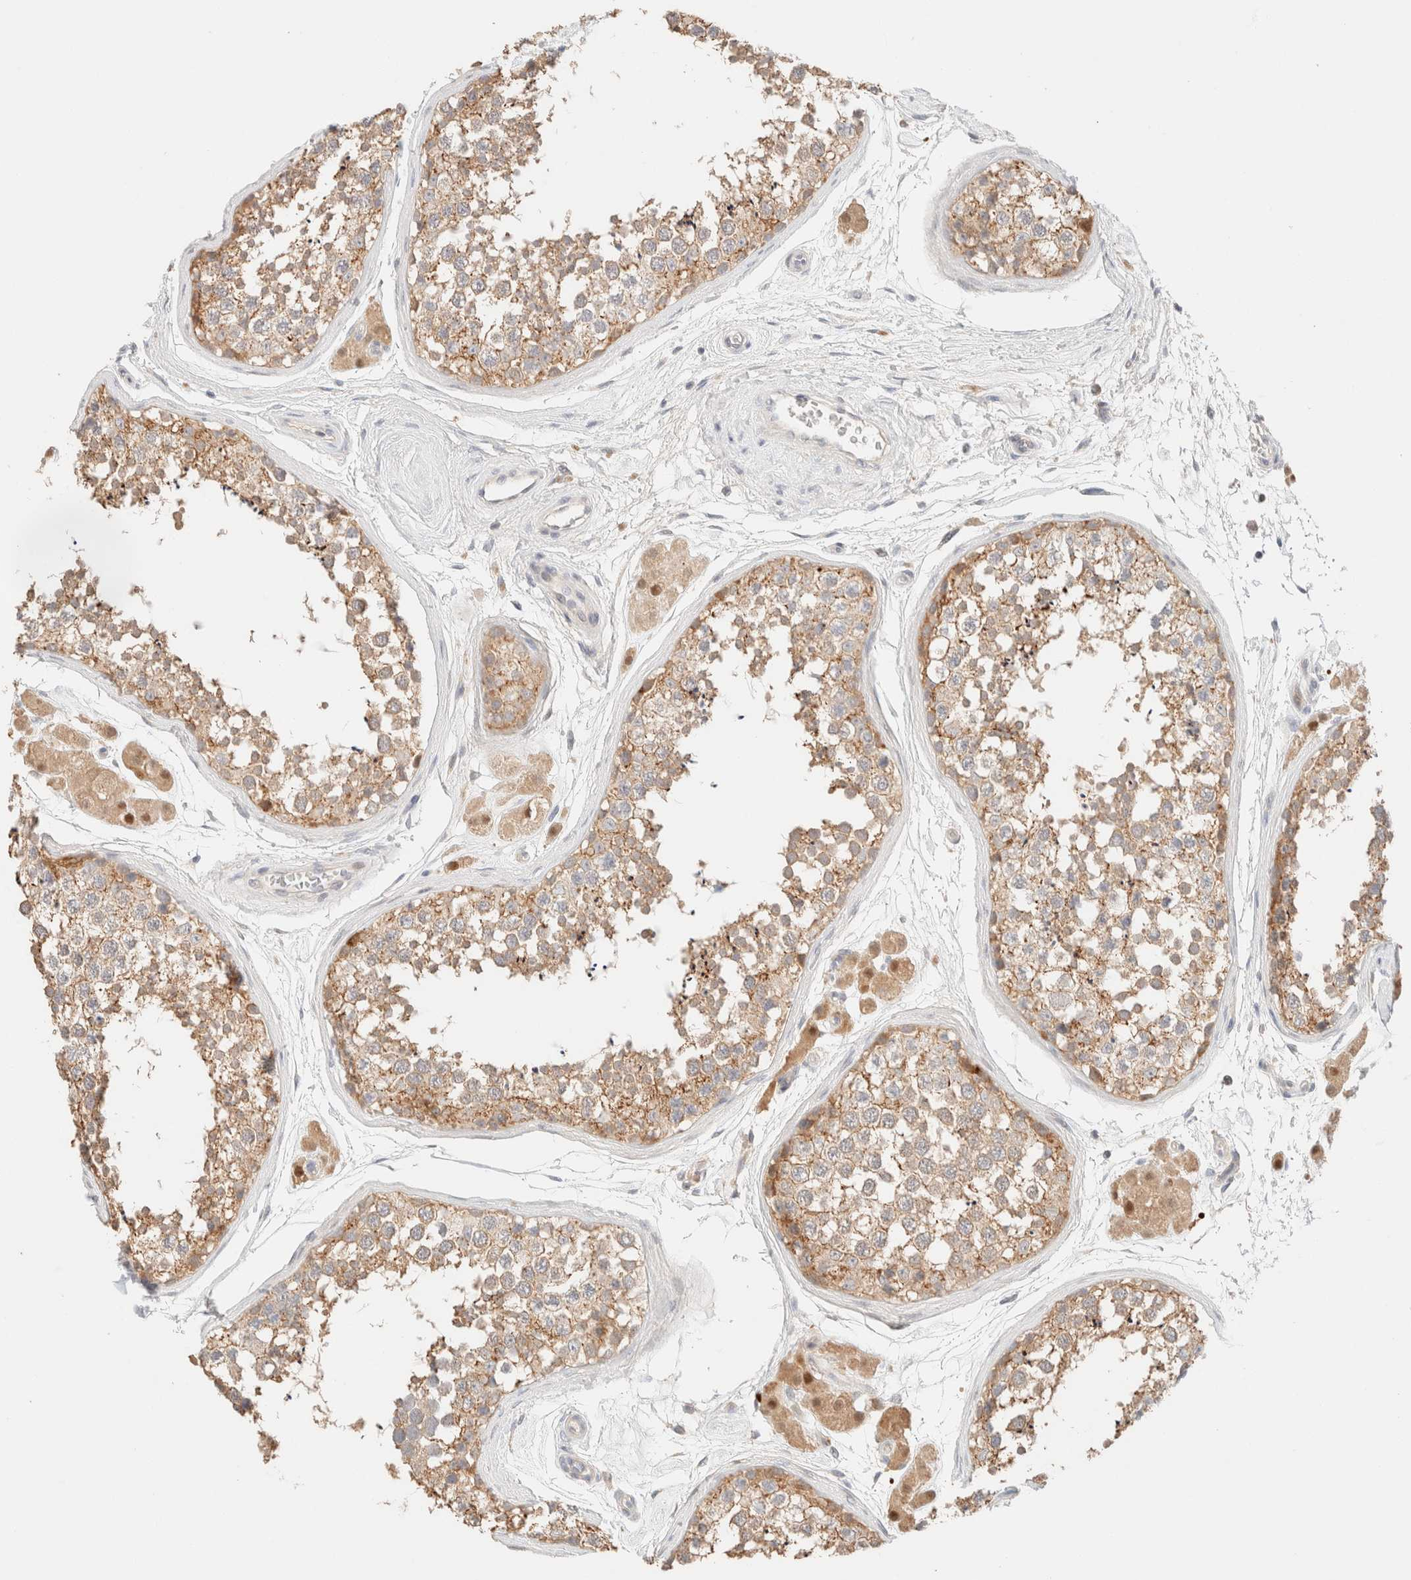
{"staining": {"intensity": "moderate", "quantity": ">75%", "location": "cytoplasmic/membranous"}, "tissue": "testis", "cell_type": "Cells in seminiferous ducts", "image_type": "normal", "snomed": [{"axis": "morphology", "description": "Normal tissue, NOS"}, {"axis": "topography", "description": "Testis"}], "caption": "Normal testis demonstrates moderate cytoplasmic/membranous staining in approximately >75% of cells in seminiferous ducts.", "gene": "SGSM2", "patient": {"sex": "male", "age": 56}}